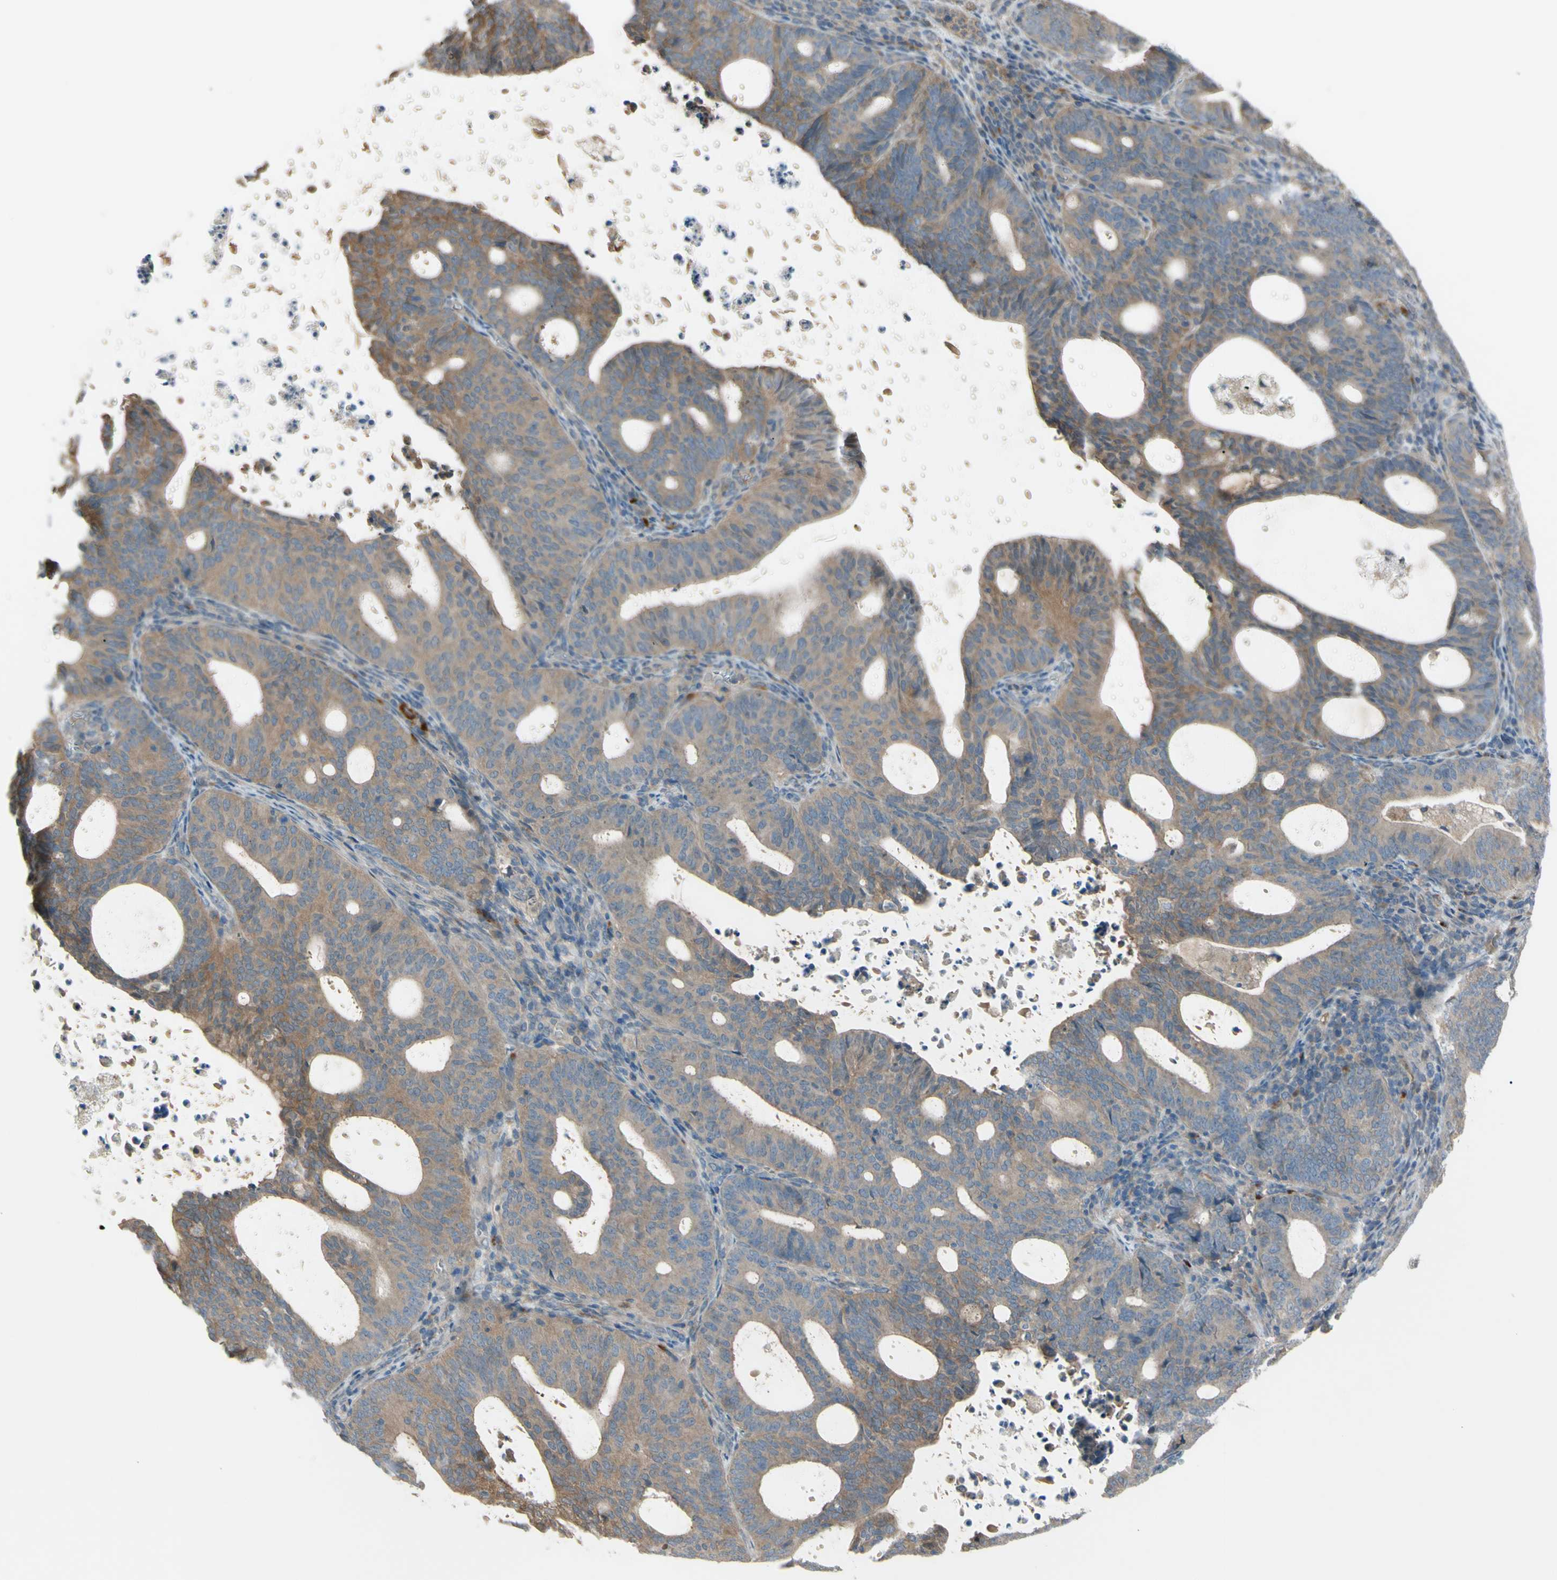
{"staining": {"intensity": "moderate", "quantity": ">75%", "location": "cytoplasmic/membranous"}, "tissue": "endometrial cancer", "cell_type": "Tumor cells", "image_type": "cancer", "snomed": [{"axis": "morphology", "description": "Adenocarcinoma, NOS"}, {"axis": "topography", "description": "Uterus"}], "caption": "Immunohistochemistry micrograph of neoplastic tissue: adenocarcinoma (endometrial) stained using IHC displays medium levels of moderate protein expression localized specifically in the cytoplasmic/membranous of tumor cells, appearing as a cytoplasmic/membranous brown color.", "gene": "AFP", "patient": {"sex": "female", "age": 83}}